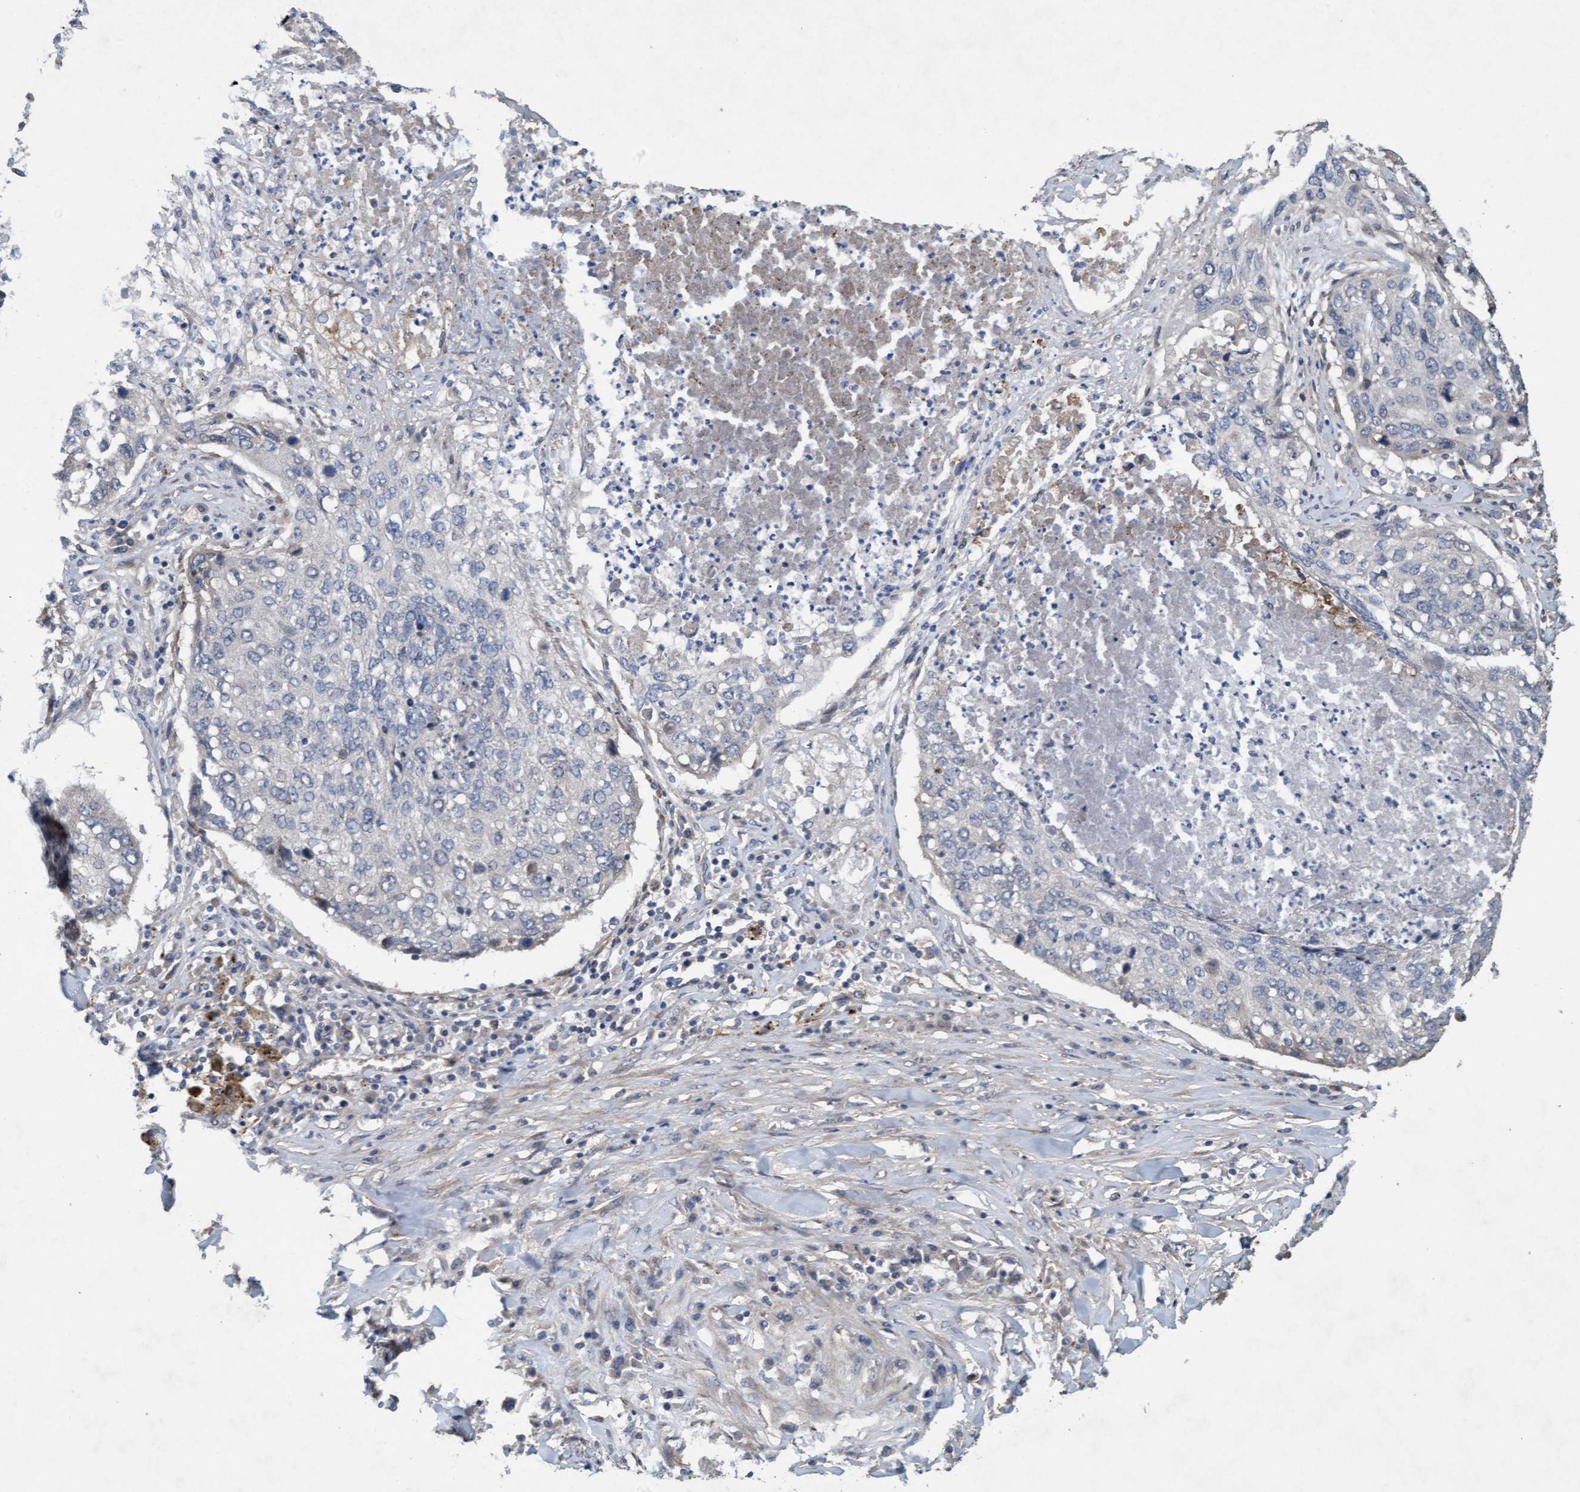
{"staining": {"intensity": "negative", "quantity": "none", "location": "none"}, "tissue": "lung cancer", "cell_type": "Tumor cells", "image_type": "cancer", "snomed": [{"axis": "morphology", "description": "Squamous cell carcinoma, NOS"}, {"axis": "topography", "description": "Lung"}], "caption": "A photomicrograph of lung squamous cell carcinoma stained for a protein exhibits no brown staining in tumor cells.", "gene": "DDHD2", "patient": {"sex": "female", "age": 63}}